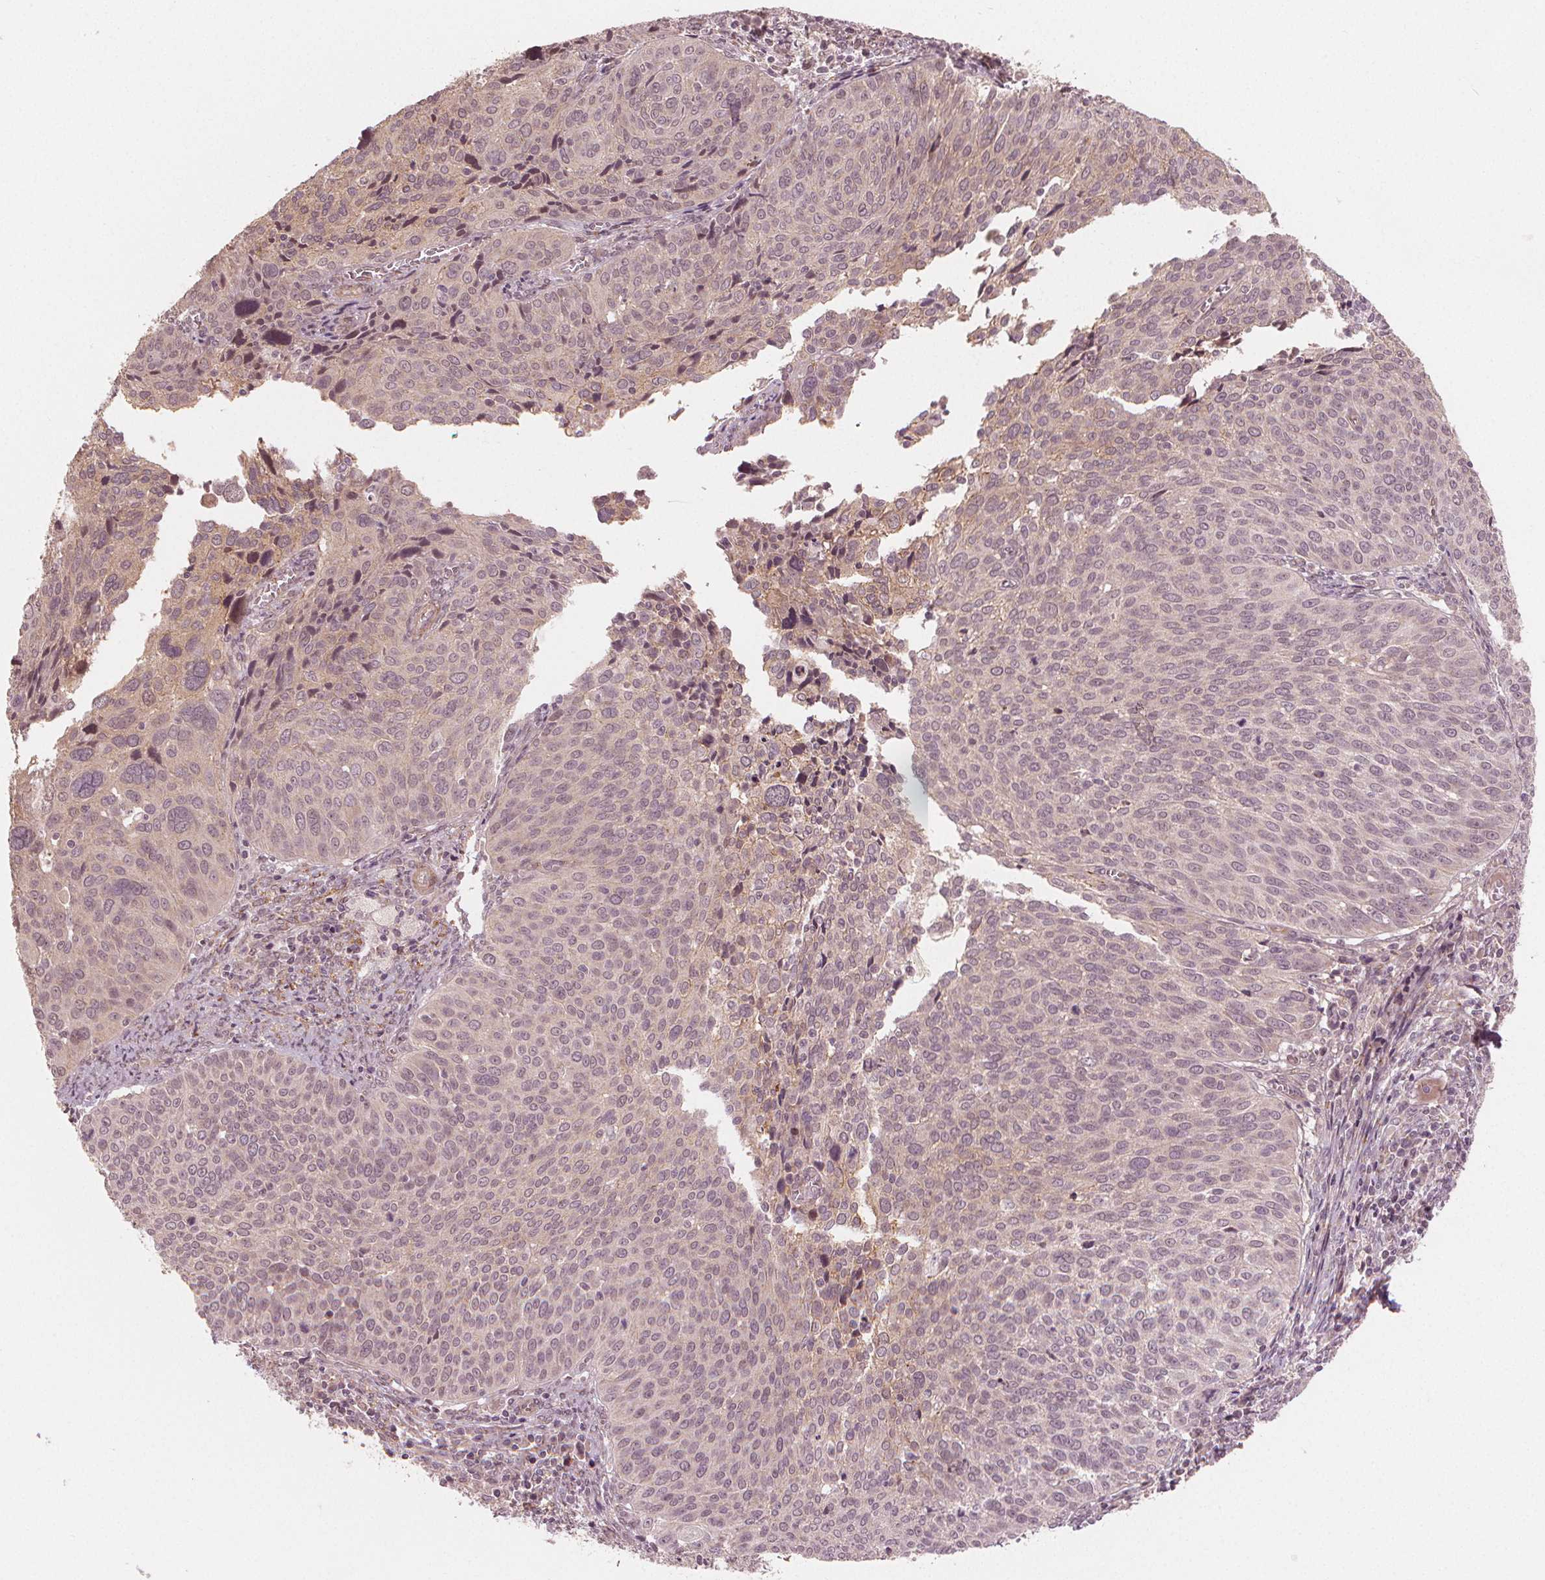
{"staining": {"intensity": "negative", "quantity": "none", "location": "none"}, "tissue": "cervical cancer", "cell_type": "Tumor cells", "image_type": "cancer", "snomed": [{"axis": "morphology", "description": "Squamous cell carcinoma, NOS"}, {"axis": "topography", "description": "Cervix"}], "caption": "Tumor cells are negative for protein expression in human cervical squamous cell carcinoma.", "gene": "CLBA1", "patient": {"sex": "female", "age": 39}}